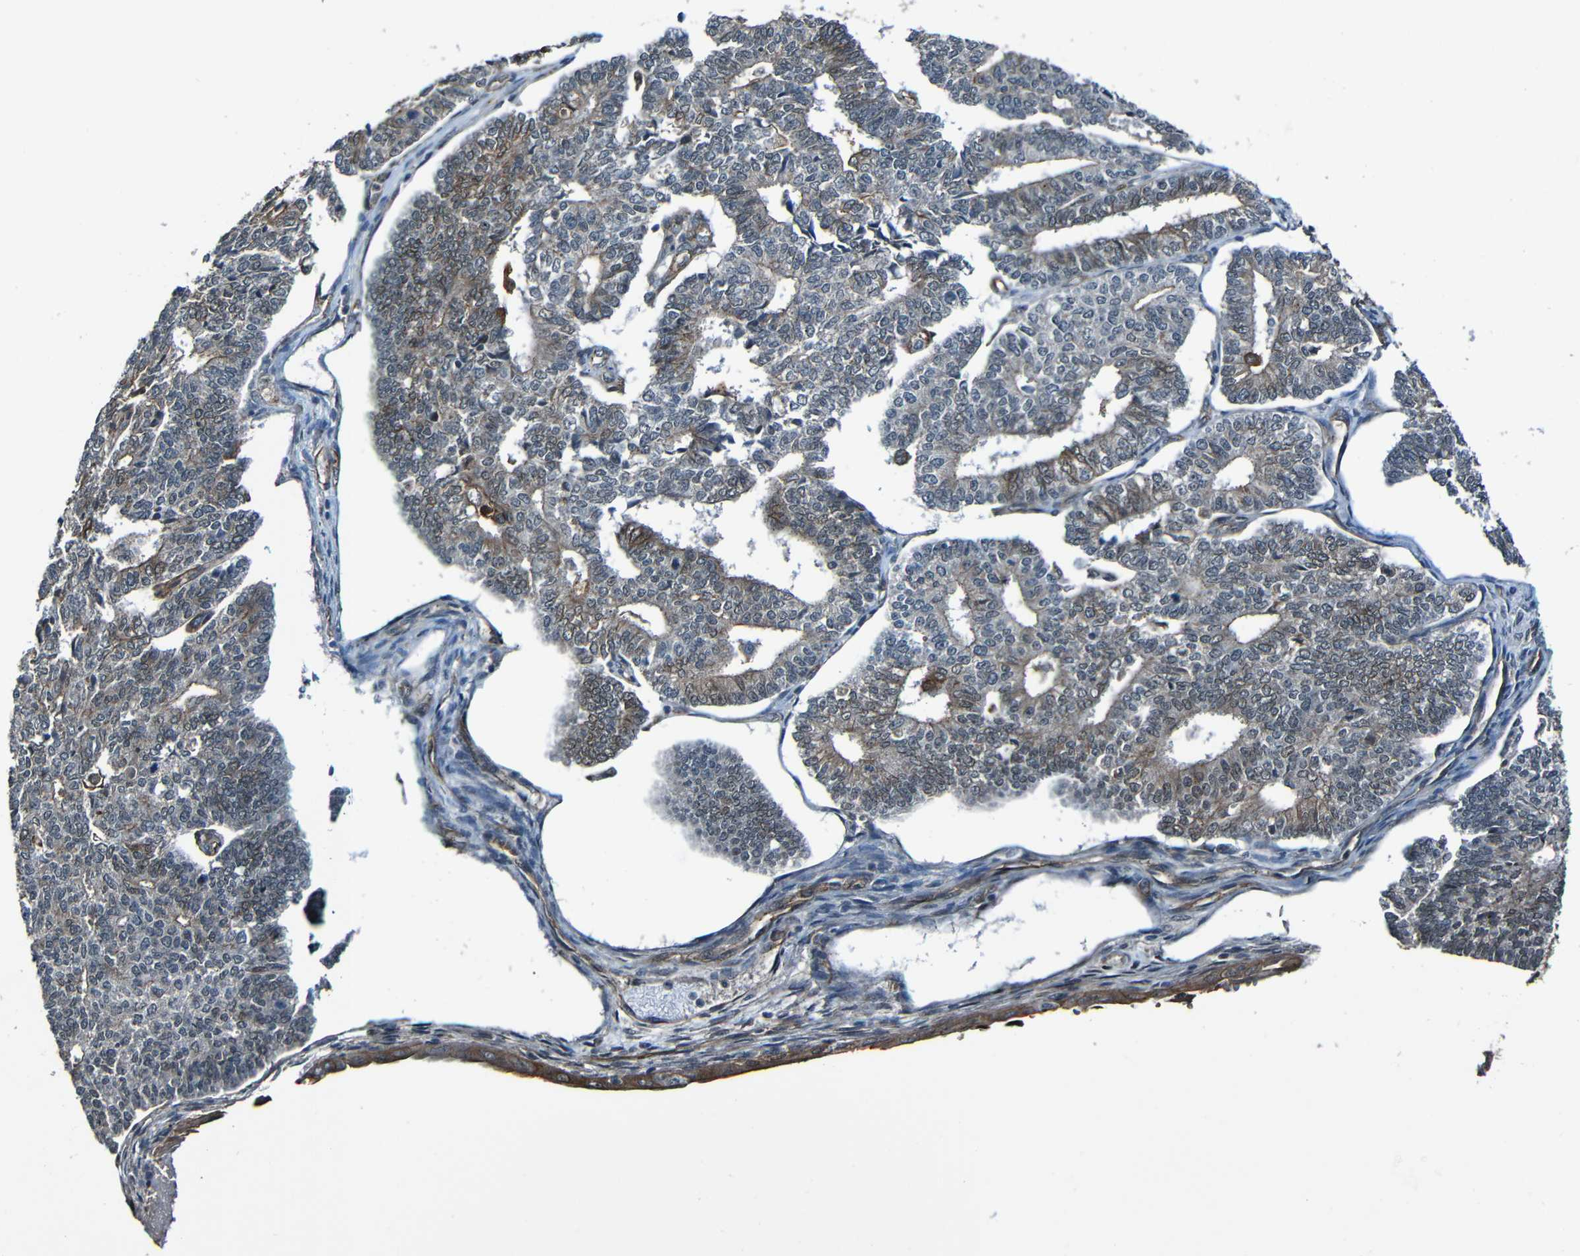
{"staining": {"intensity": "weak", "quantity": "25%-75%", "location": "cytoplasmic/membranous"}, "tissue": "endometrial cancer", "cell_type": "Tumor cells", "image_type": "cancer", "snomed": [{"axis": "morphology", "description": "Adenocarcinoma, NOS"}, {"axis": "topography", "description": "Endometrium"}], "caption": "Brown immunohistochemical staining in human endometrial cancer shows weak cytoplasmic/membranous positivity in approximately 25%-75% of tumor cells.", "gene": "LGR5", "patient": {"sex": "female", "age": 70}}